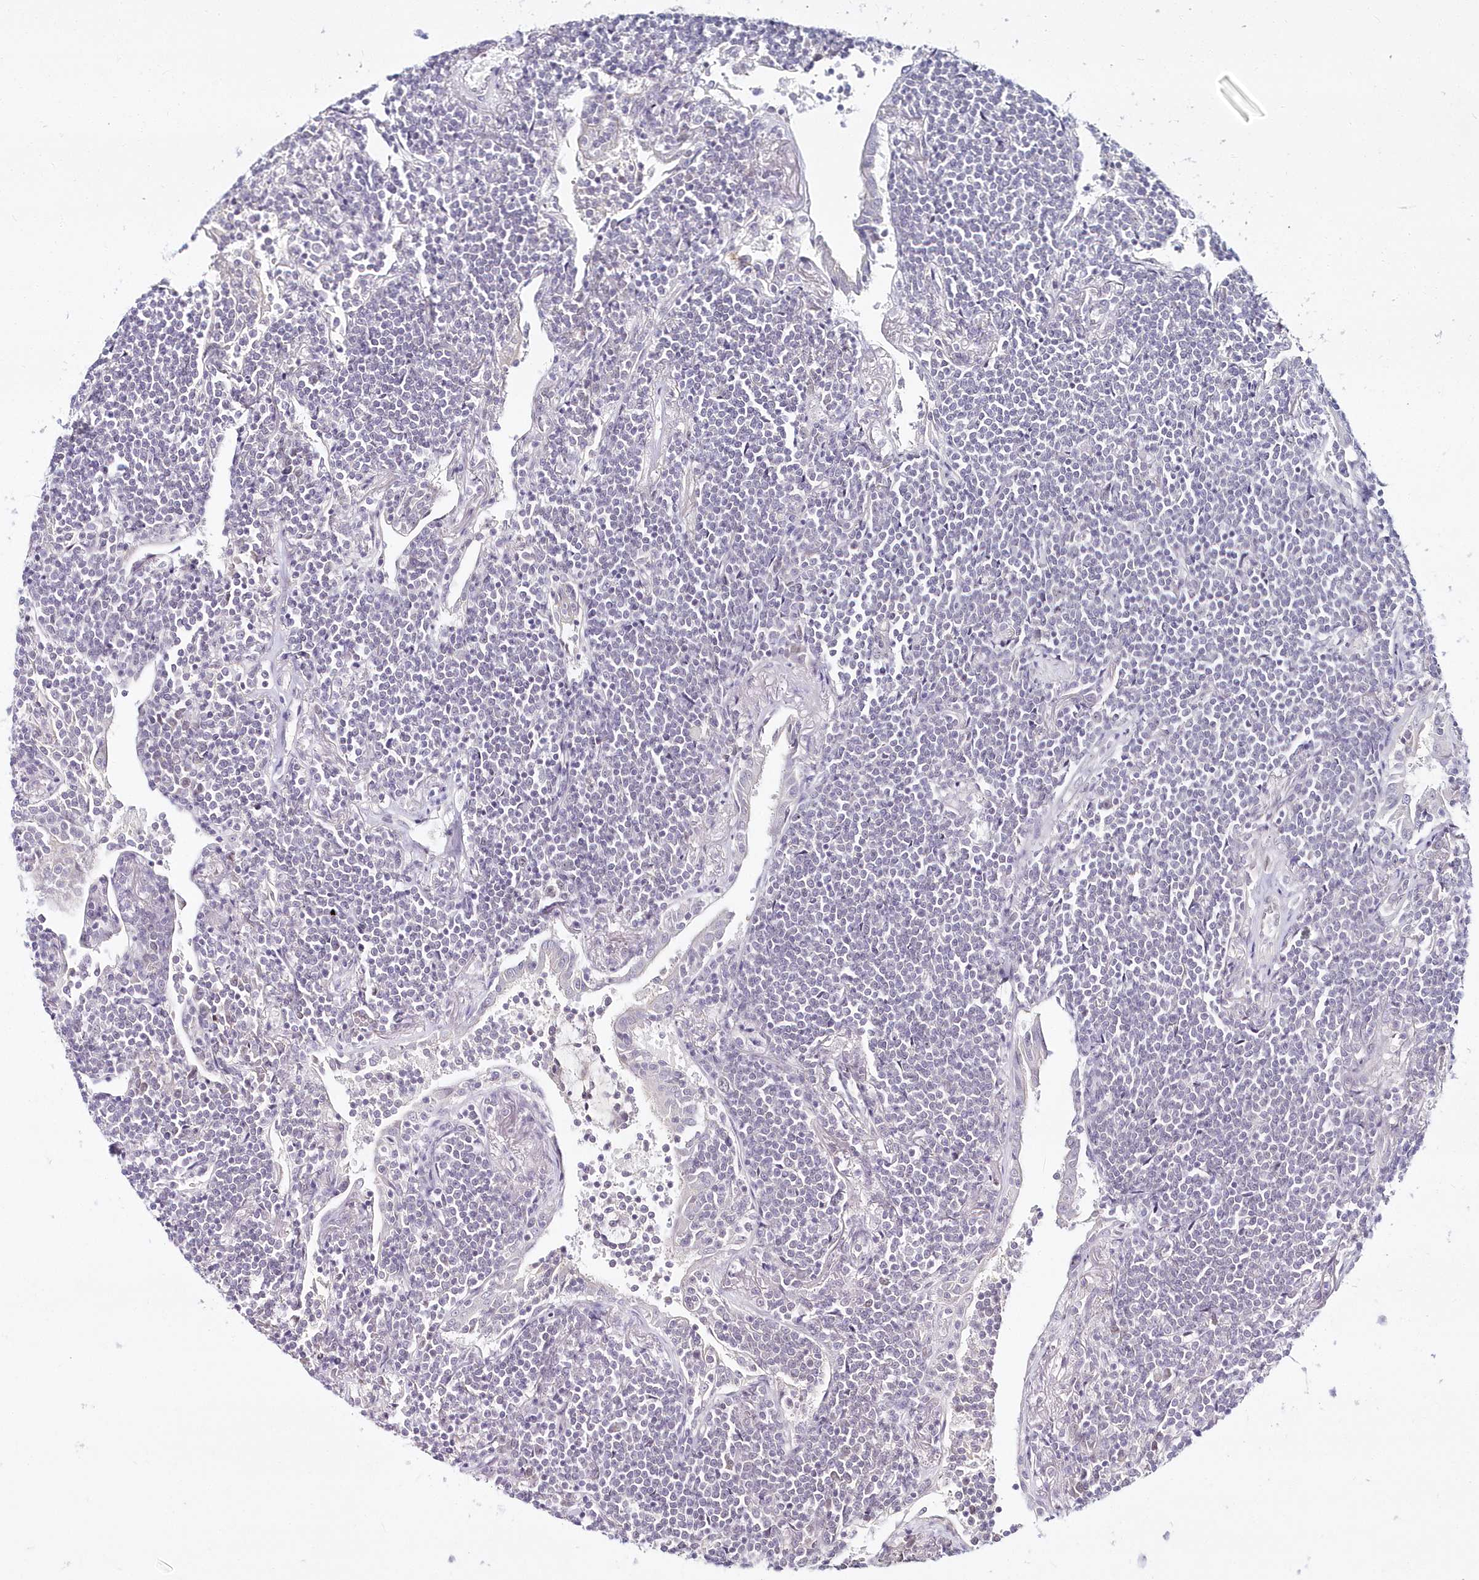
{"staining": {"intensity": "negative", "quantity": "none", "location": "none"}, "tissue": "lymphoma", "cell_type": "Tumor cells", "image_type": "cancer", "snomed": [{"axis": "morphology", "description": "Malignant lymphoma, non-Hodgkin's type, Low grade"}, {"axis": "topography", "description": "Lung"}], "caption": "An immunohistochemistry histopathology image of lymphoma is shown. There is no staining in tumor cells of lymphoma. The staining was performed using DAB to visualize the protein expression in brown, while the nuclei were stained in blue with hematoxylin (Magnification: 20x).", "gene": "HYCC2", "patient": {"sex": "female", "age": 71}}